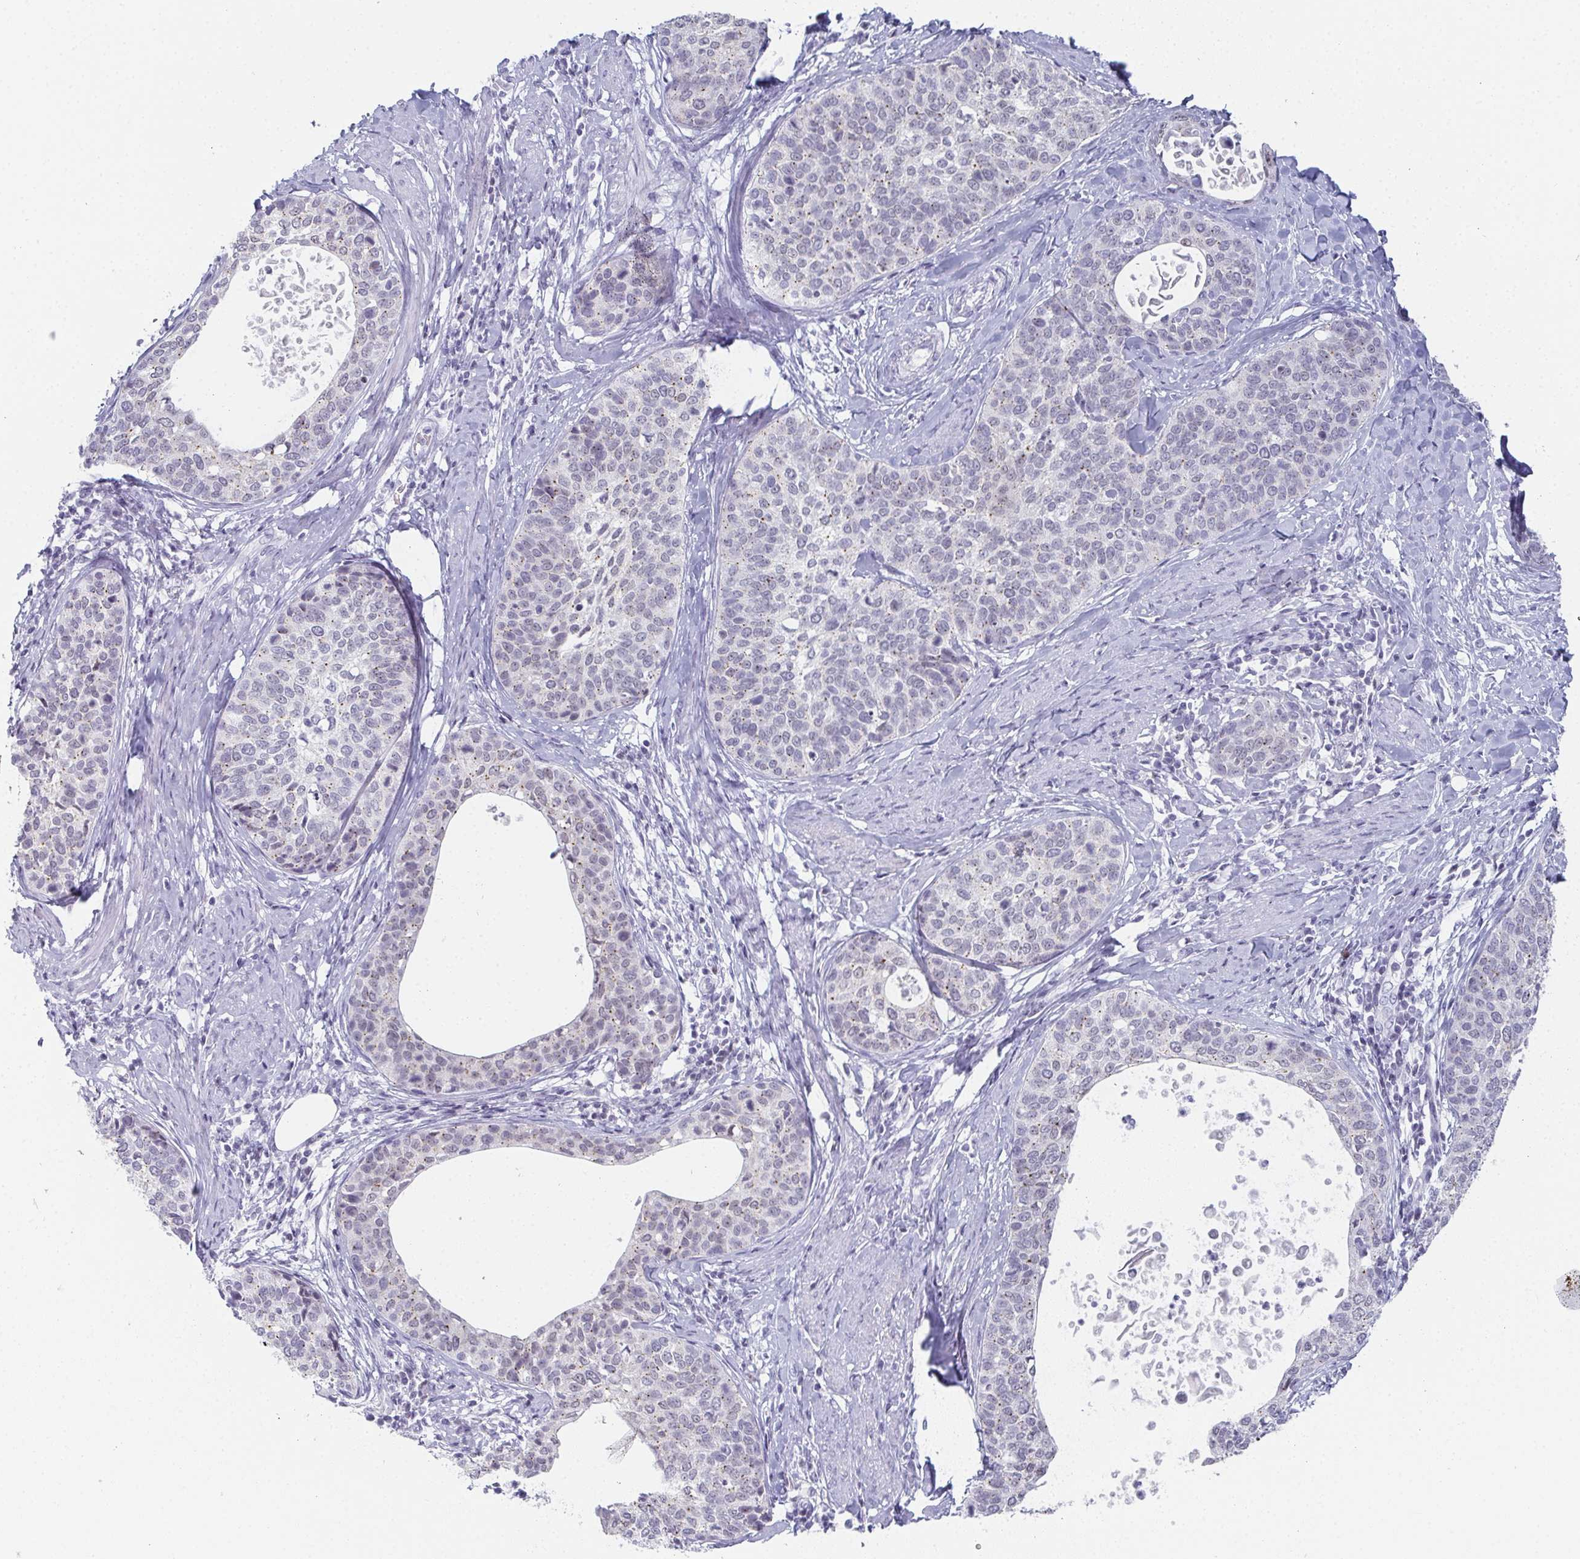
{"staining": {"intensity": "negative", "quantity": "none", "location": "none"}, "tissue": "cervical cancer", "cell_type": "Tumor cells", "image_type": "cancer", "snomed": [{"axis": "morphology", "description": "Squamous cell carcinoma, NOS"}, {"axis": "topography", "description": "Cervix"}], "caption": "High power microscopy photomicrograph of an IHC image of cervical cancer, revealing no significant expression in tumor cells.", "gene": "PYCR3", "patient": {"sex": "female", "age": 69}}